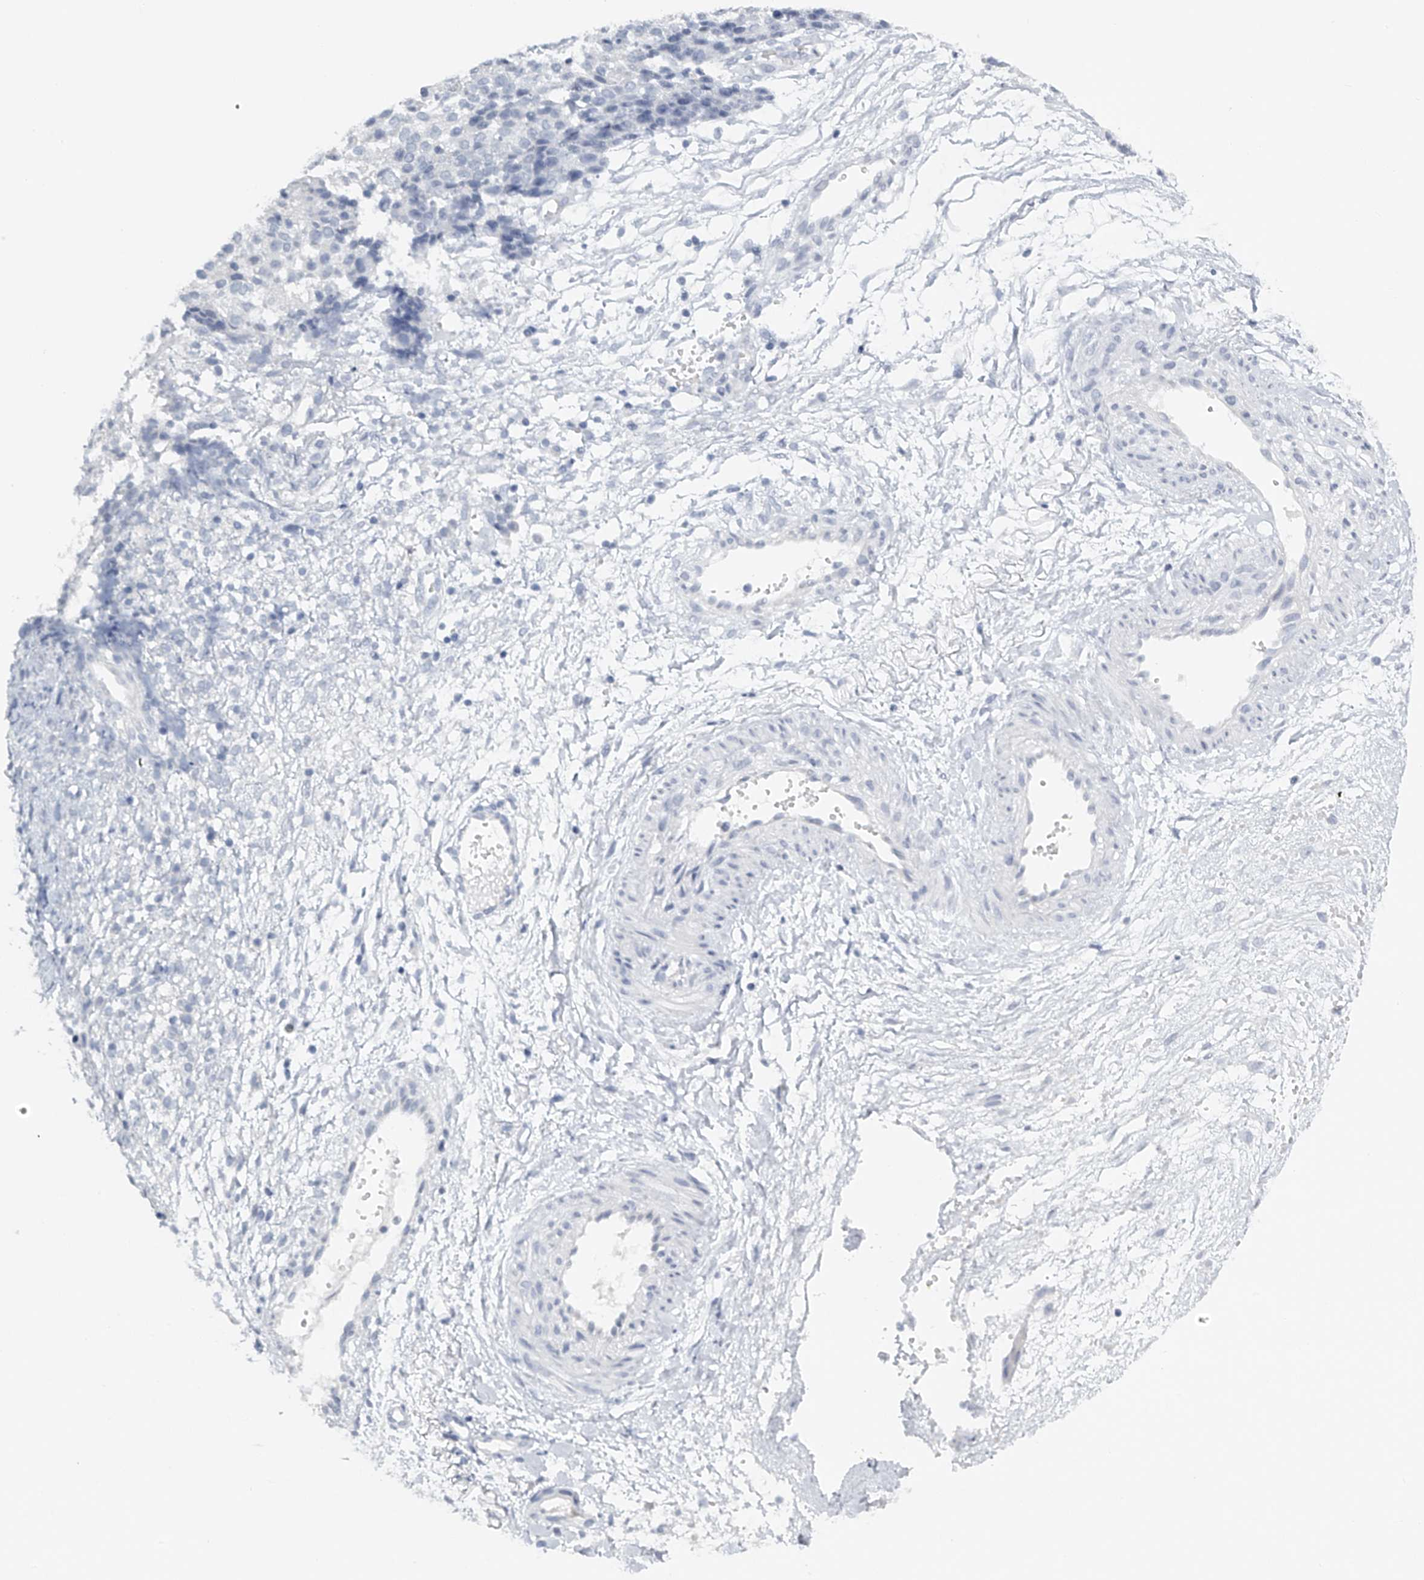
{"staining": {"intensity": "negative", "quantity": "none", "location": "none"}, "tissue": "ovarian cancer", "cell_type": "Tumor cells", "image_type": "cancer", "snomed": [{"axis": "morphology", "description": "Carcinoma, endometroid"}, {"axis": "topography", "description": "Ovary"}], "caption": "High power microscopy micrograph of an IHC photomicrograph of ovarian cancer, revealing no significant expression in tumor cells.", "gene": "FAT2", "patient": {"sex": "female", "age": 42}}